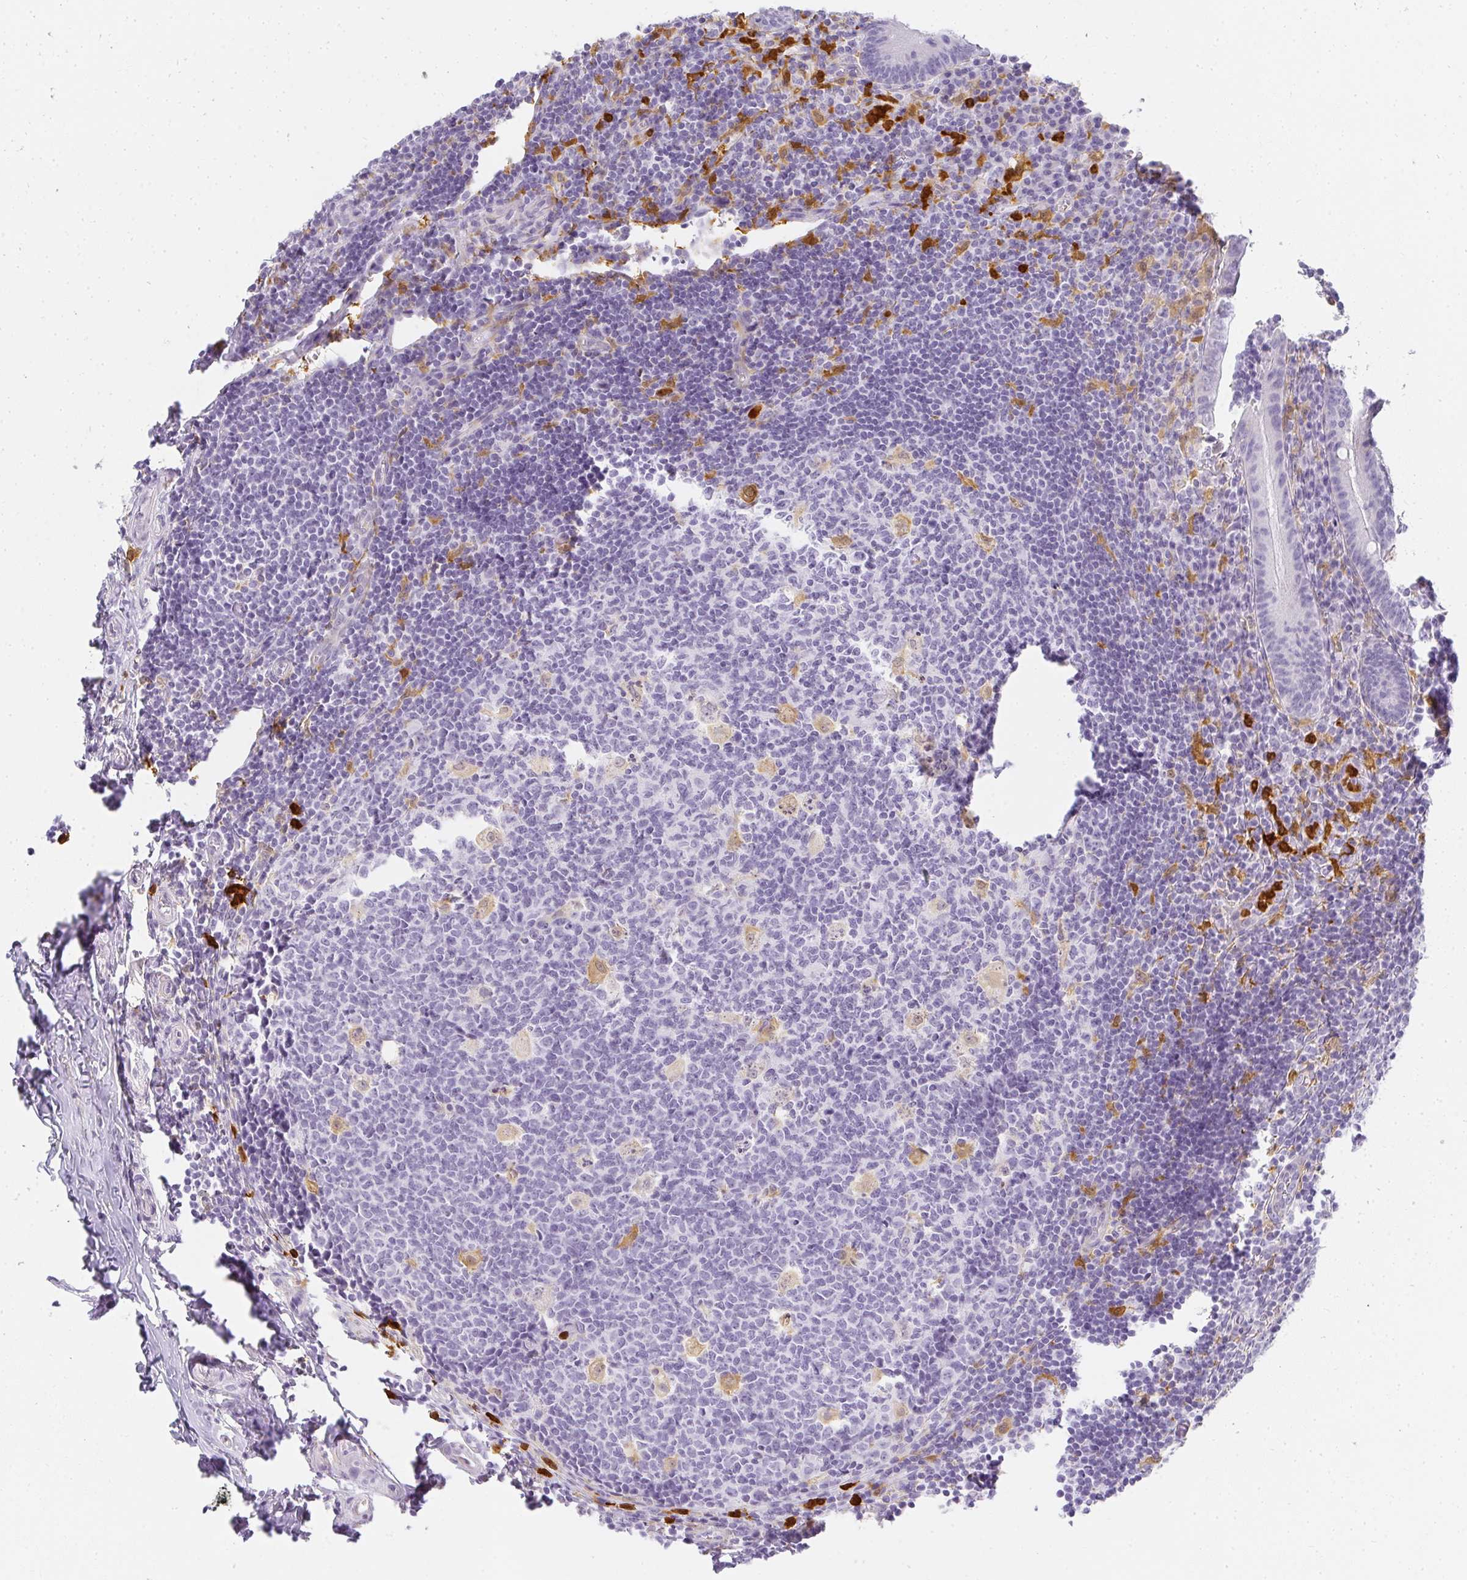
{"staining": {"intensity": "negative", "quantity": "none", "location": "none"}, "tissue": "appendix", "cell_type": "Glandular cells", "image_type": "normal", "snomed": [{"axis": "morphology", "description": "Normal tissue, NOS"}, {"axis": "topography", "description": "Appendix"}], "caption": "High power microscopy image of an IHC photomicrograph of benign appendix, revealing no significant positivity in glandular cells. (Stains: DAB immunohistochemistry with hematoxylin counter stain, Microscopy: brightfield microscopy at high magnification).", "gene": "HK3", "patient": {"sex": "male", "age": 18}}